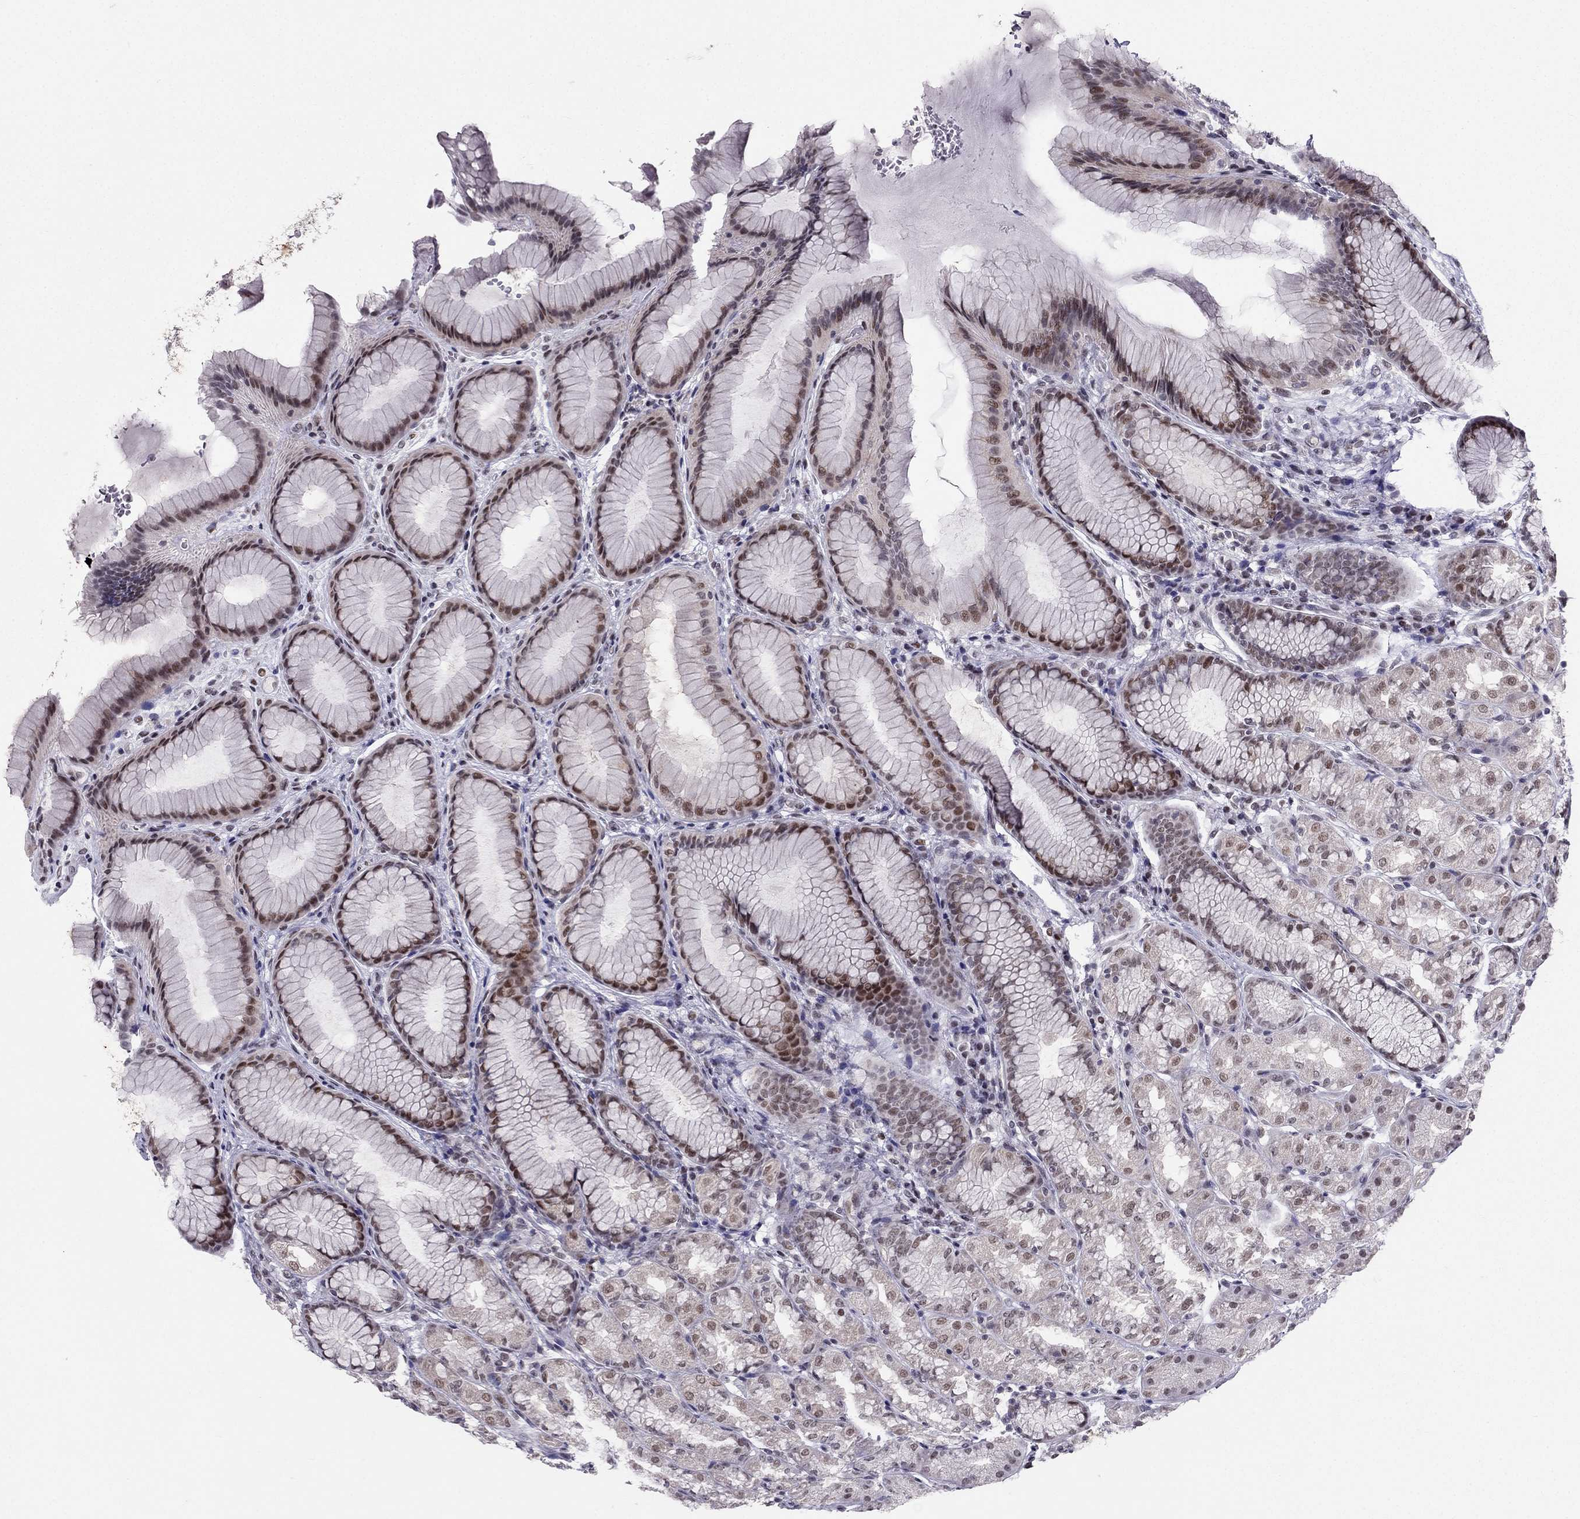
{"staining": {"intensity": "moderate", "quantity": "25%-75%", "location": "nuclear"}, "tissue": "stomach", "cell_type": "Glandular cells", "image_type": "normal", "snomed": [{"axis": "morphology", "description": "Normal tissue, NOS"}, {"axis": "morphology", "description": "Adenocarcinoma, NOS"}, {"axis": "topography", "description": "Stomach"}], "caption": "Protein staining shows moderate nuclear positivity in about 25%-75% of glandular cells in unremarkable stomach.", "gene": "RPRD2", "patient": {"sex": "female", "age": 79}}